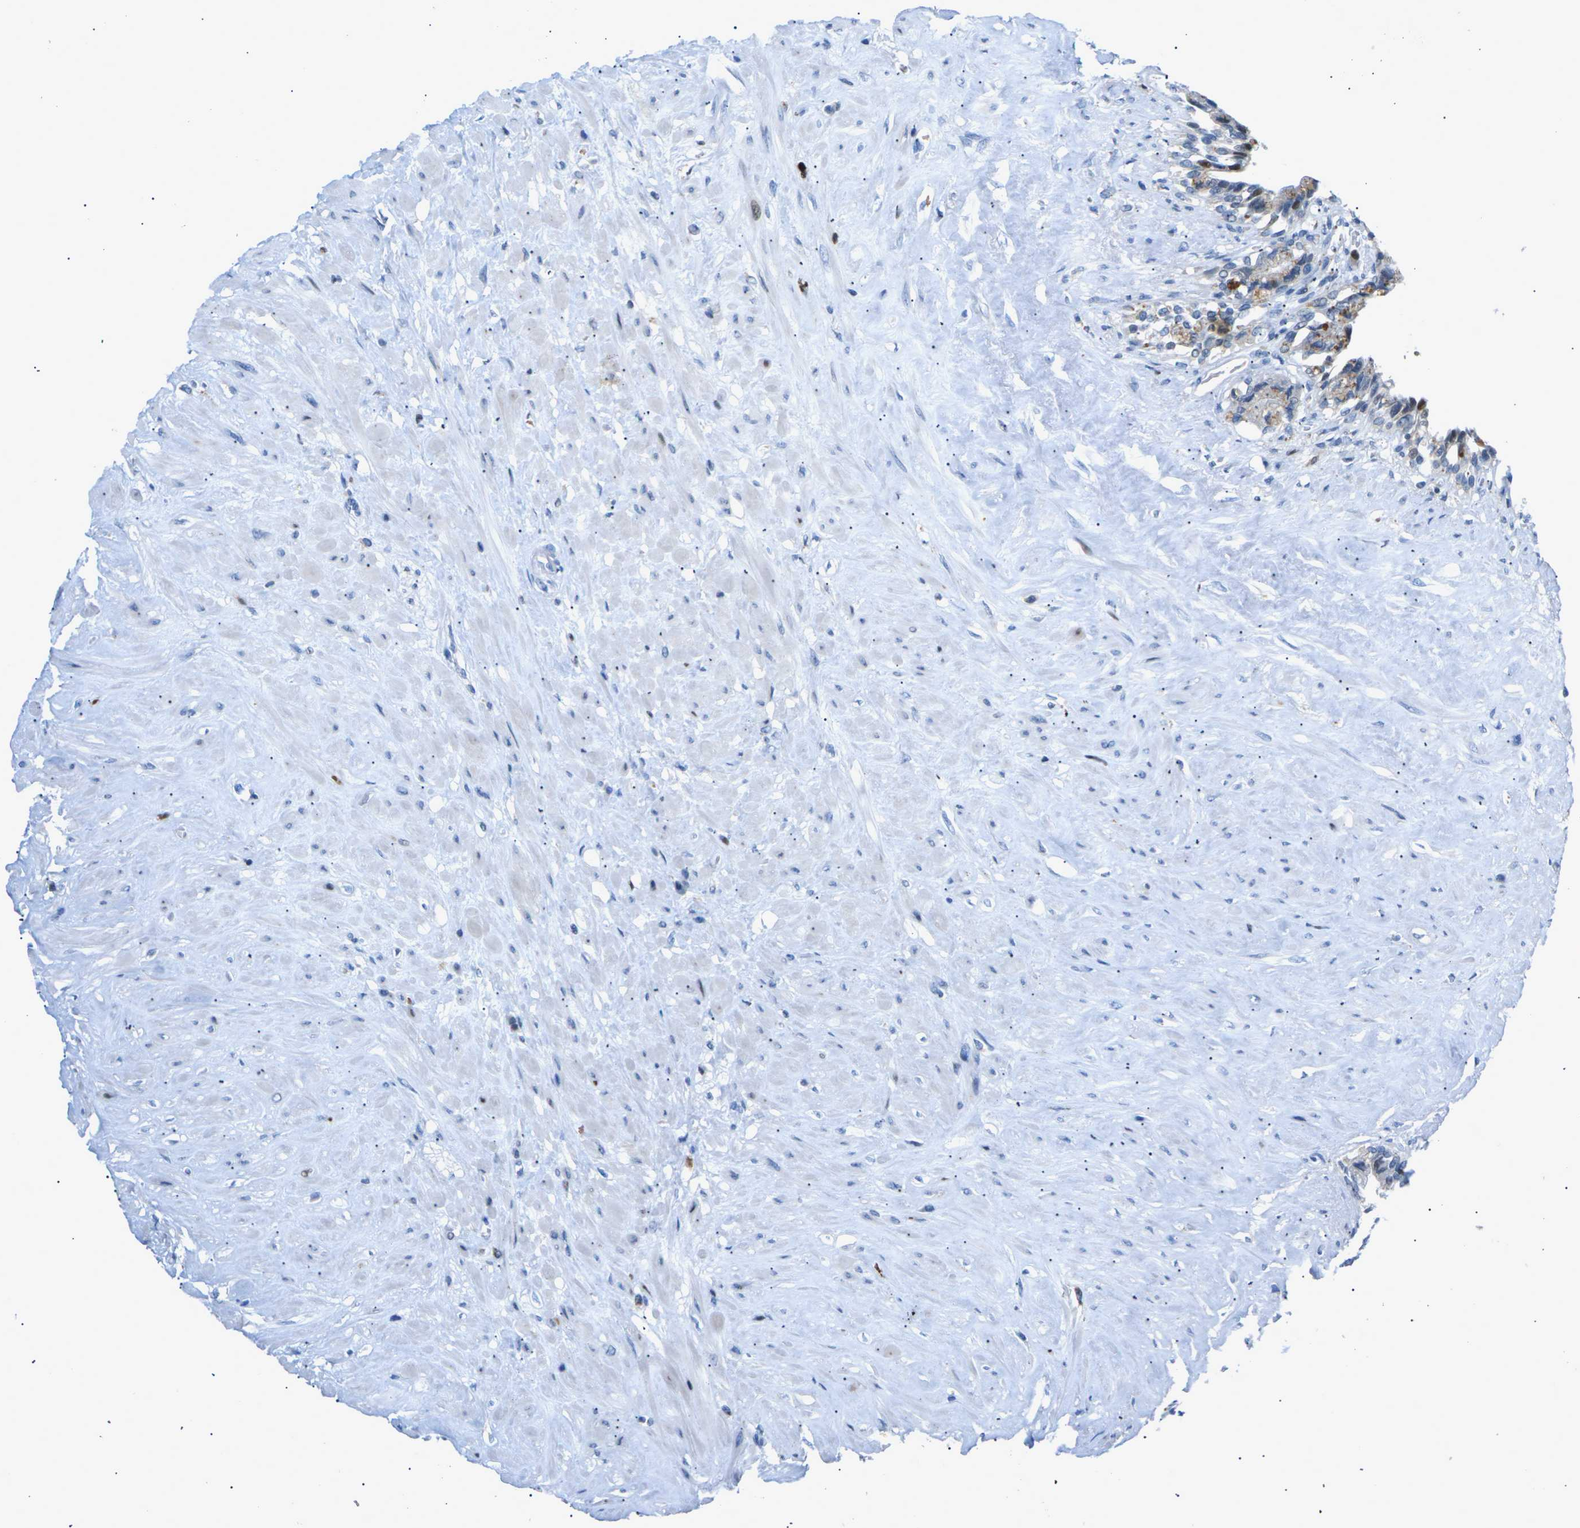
{"staining": {"intensity": "moderate", "quantity": "<25%", "location": "cytoplasmic/membranous"}, "tissue": "seminal vesicle", "cell_type": "Glandular cells", "image_type": "normal", "snomed": [{"axis": "morphology", "description": "Normal tissue, NOS"}, {"axis": "topography", "description": "Seminal veicle"}], "caption": "Immunohistochemistry (IHC) of unremarkable seminal vesicle reveals low levels of moderate cytoplasmic/membranous staining in about <25% of glandular cells.", "gene": "RPS6KA3", "patient": {"sex": "male", "age": 63}}